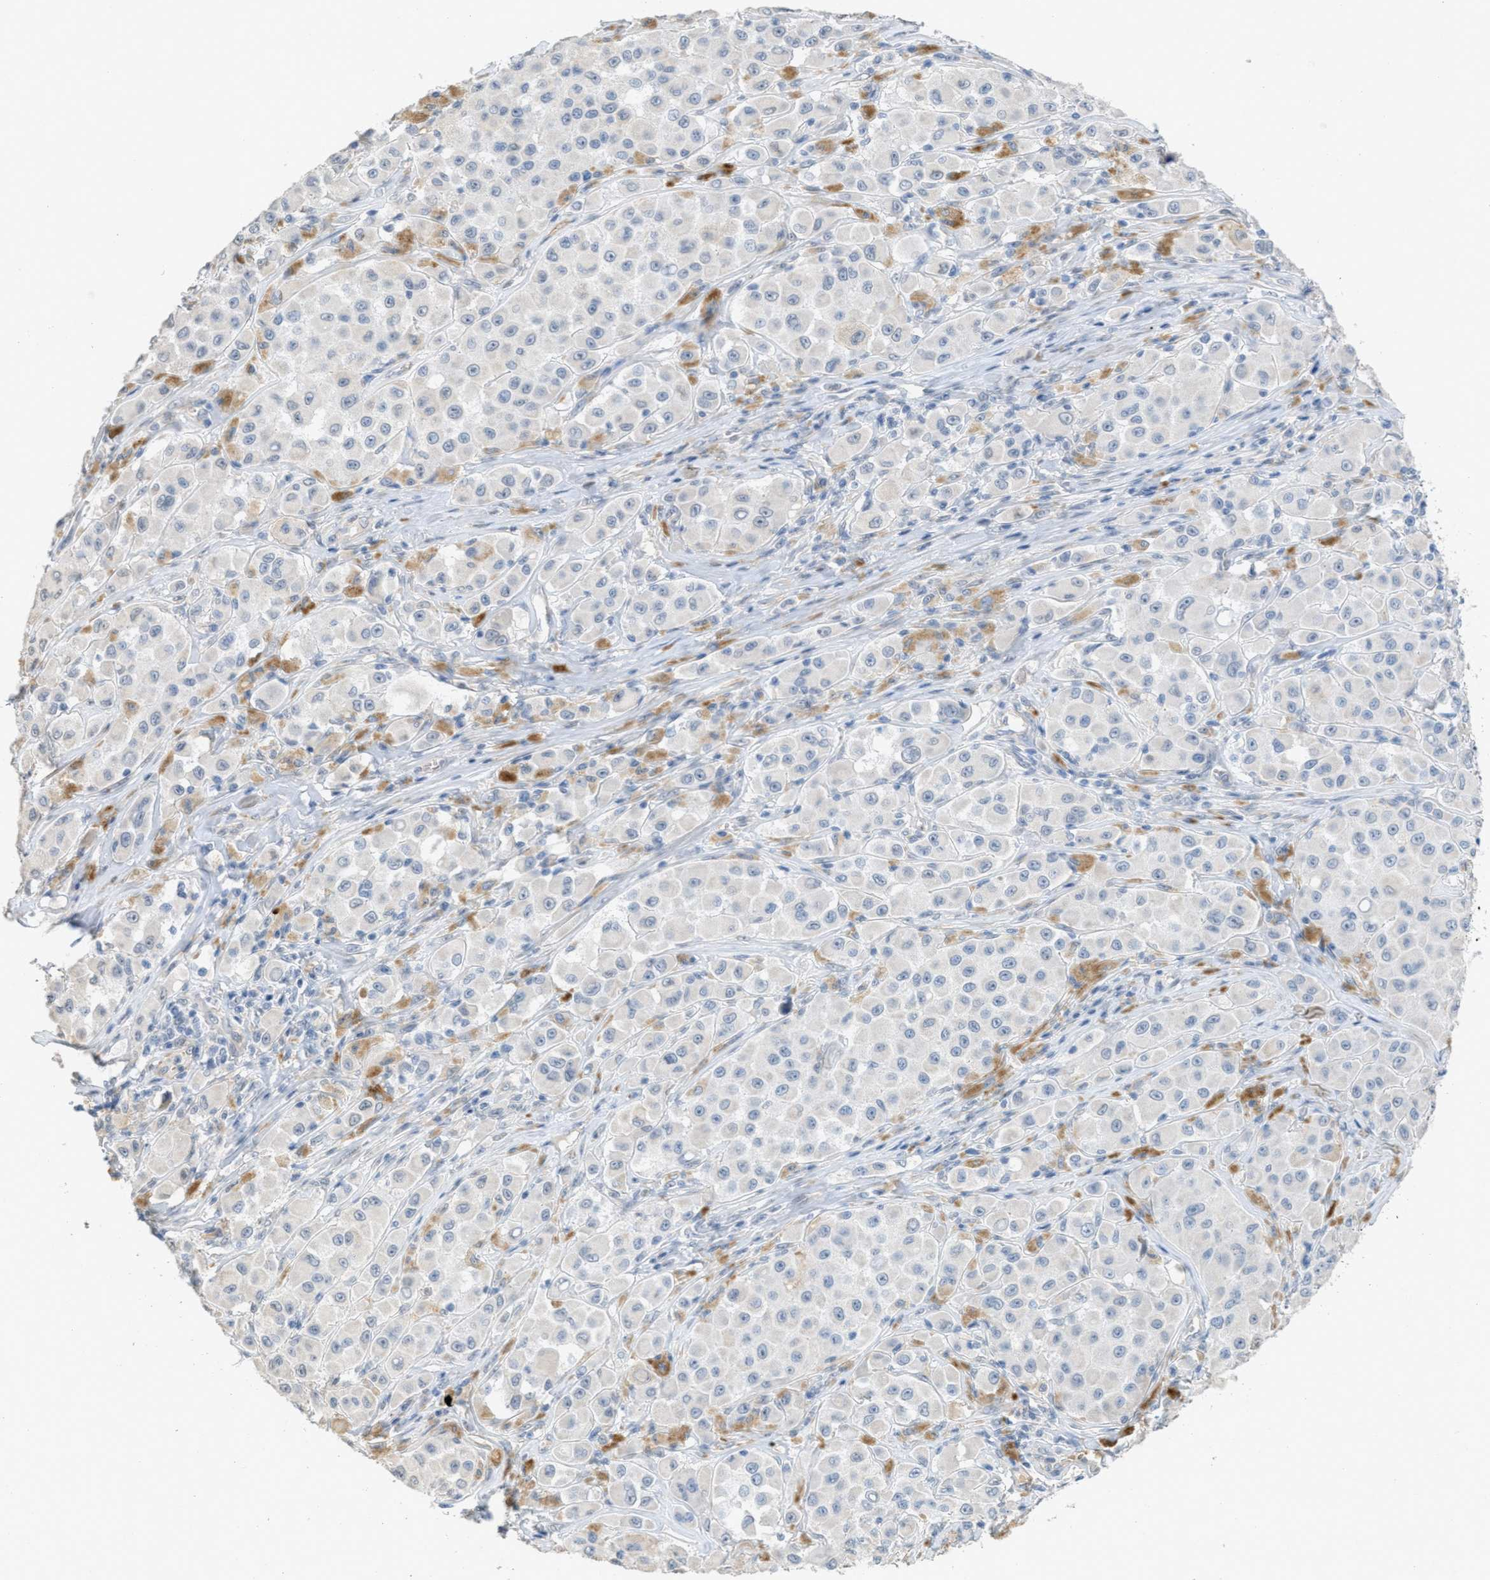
{"staining": {"intensity": "negative", "quantity": "none", "location": "none"}, "tissue": "melanoma", "cell_type": "Tumor cells", "image_type": "cancer", "snomed": [{"axis": "morphology", "description": "Malignant melanoma, NOS"}, {"axis": "topography", "description": "Skin"}], "caption": "Malignant melanoma stained for a protein using immunohistochemistry (IHC) displays no staining tumor cells.", "gene": "MRS2", "patient": {"sex": "male", "age": 84}}